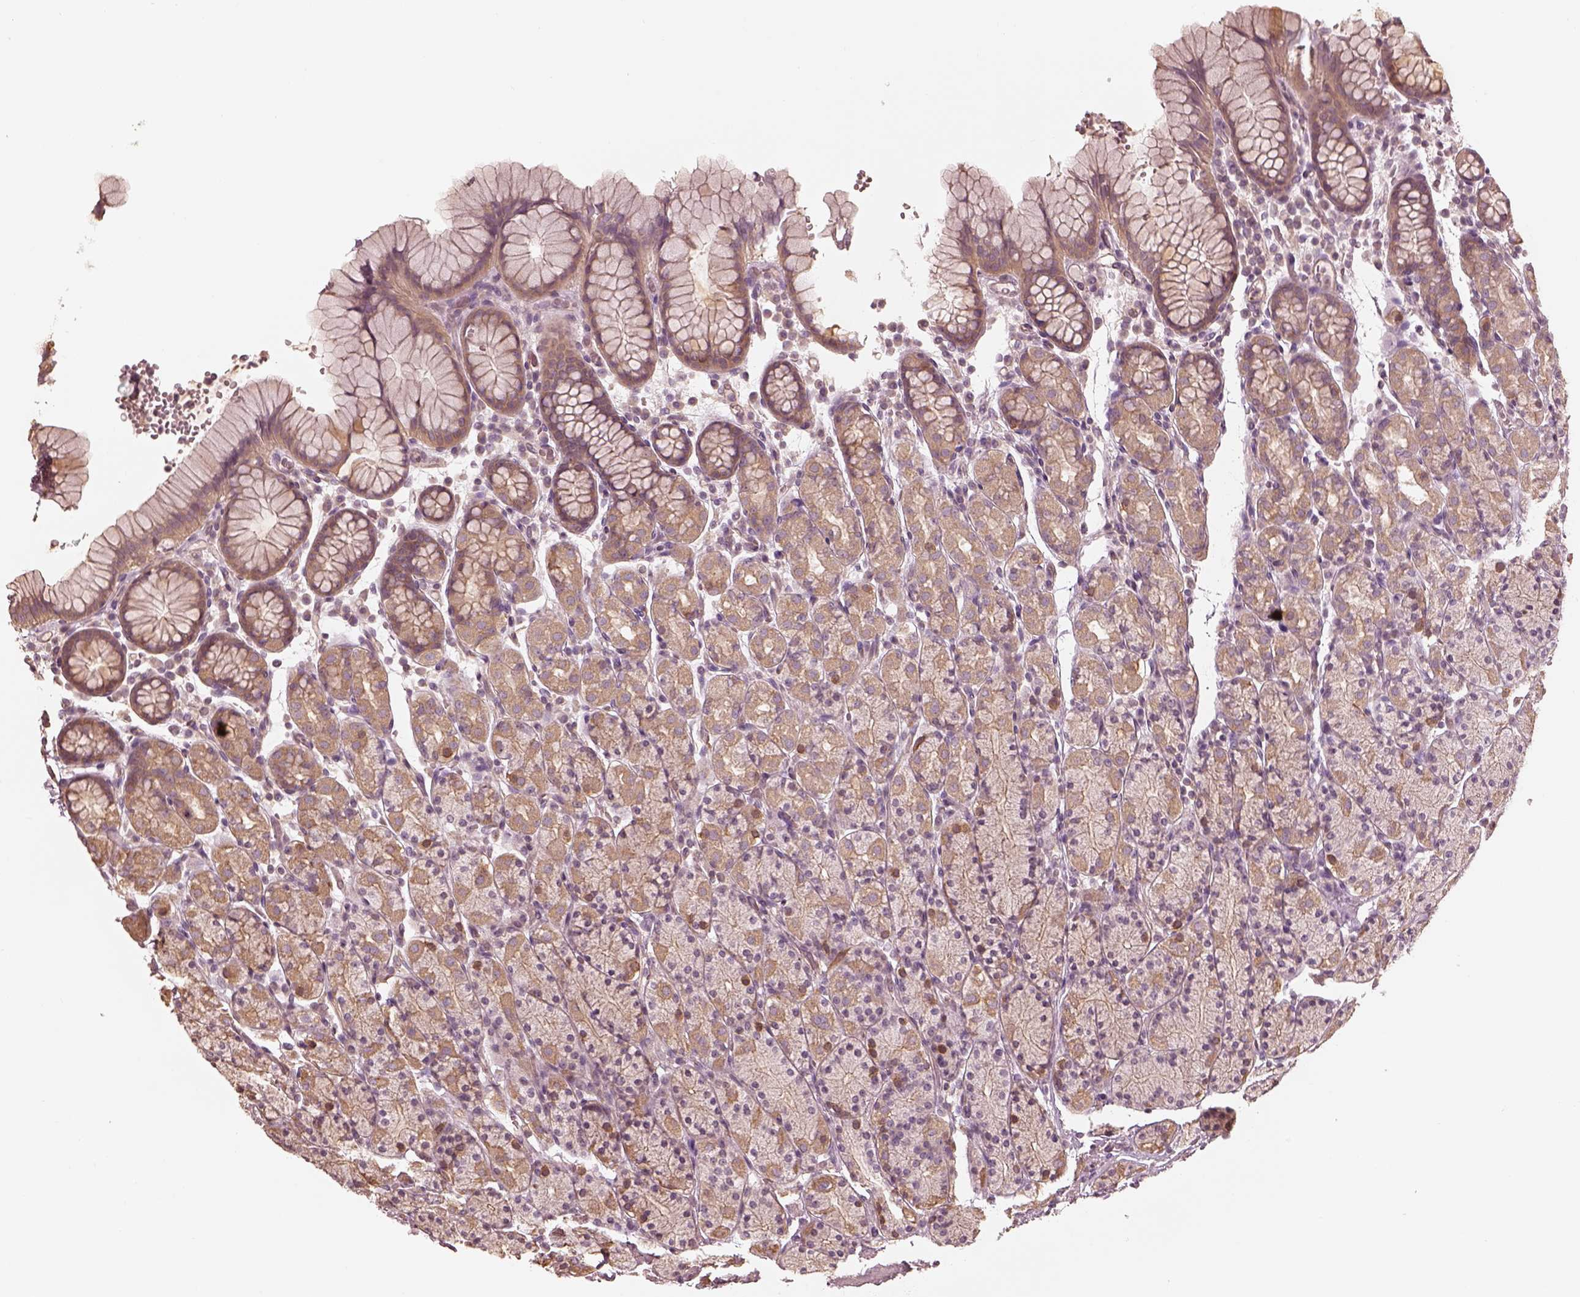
{"staining": {"intensity": "weak", "quantity": ">75%", "location": "cytoplasmic/membranous"}, "tissue": "stomach", "cell_type": "Glandular cells", "image_type": "normal", "snomed": [{"axis": "morphology", "description": "Normal tissue, NOS"}, {"axis": "topography", "description": "Stomach, upper"}, {"axis": "topography", "description": "Stomach"}], "caption": "Protein expression analysis of unremarkable stomach shows weak cytoplasmic/membranous expression in about >75% of glandular cells. (Stains: DAB in brown, nuclei in blue, Microscopy: brightfield microscopy at high magnification).", "gene": "KIF5C", "patient": {"sex": "male", "age": 62}}